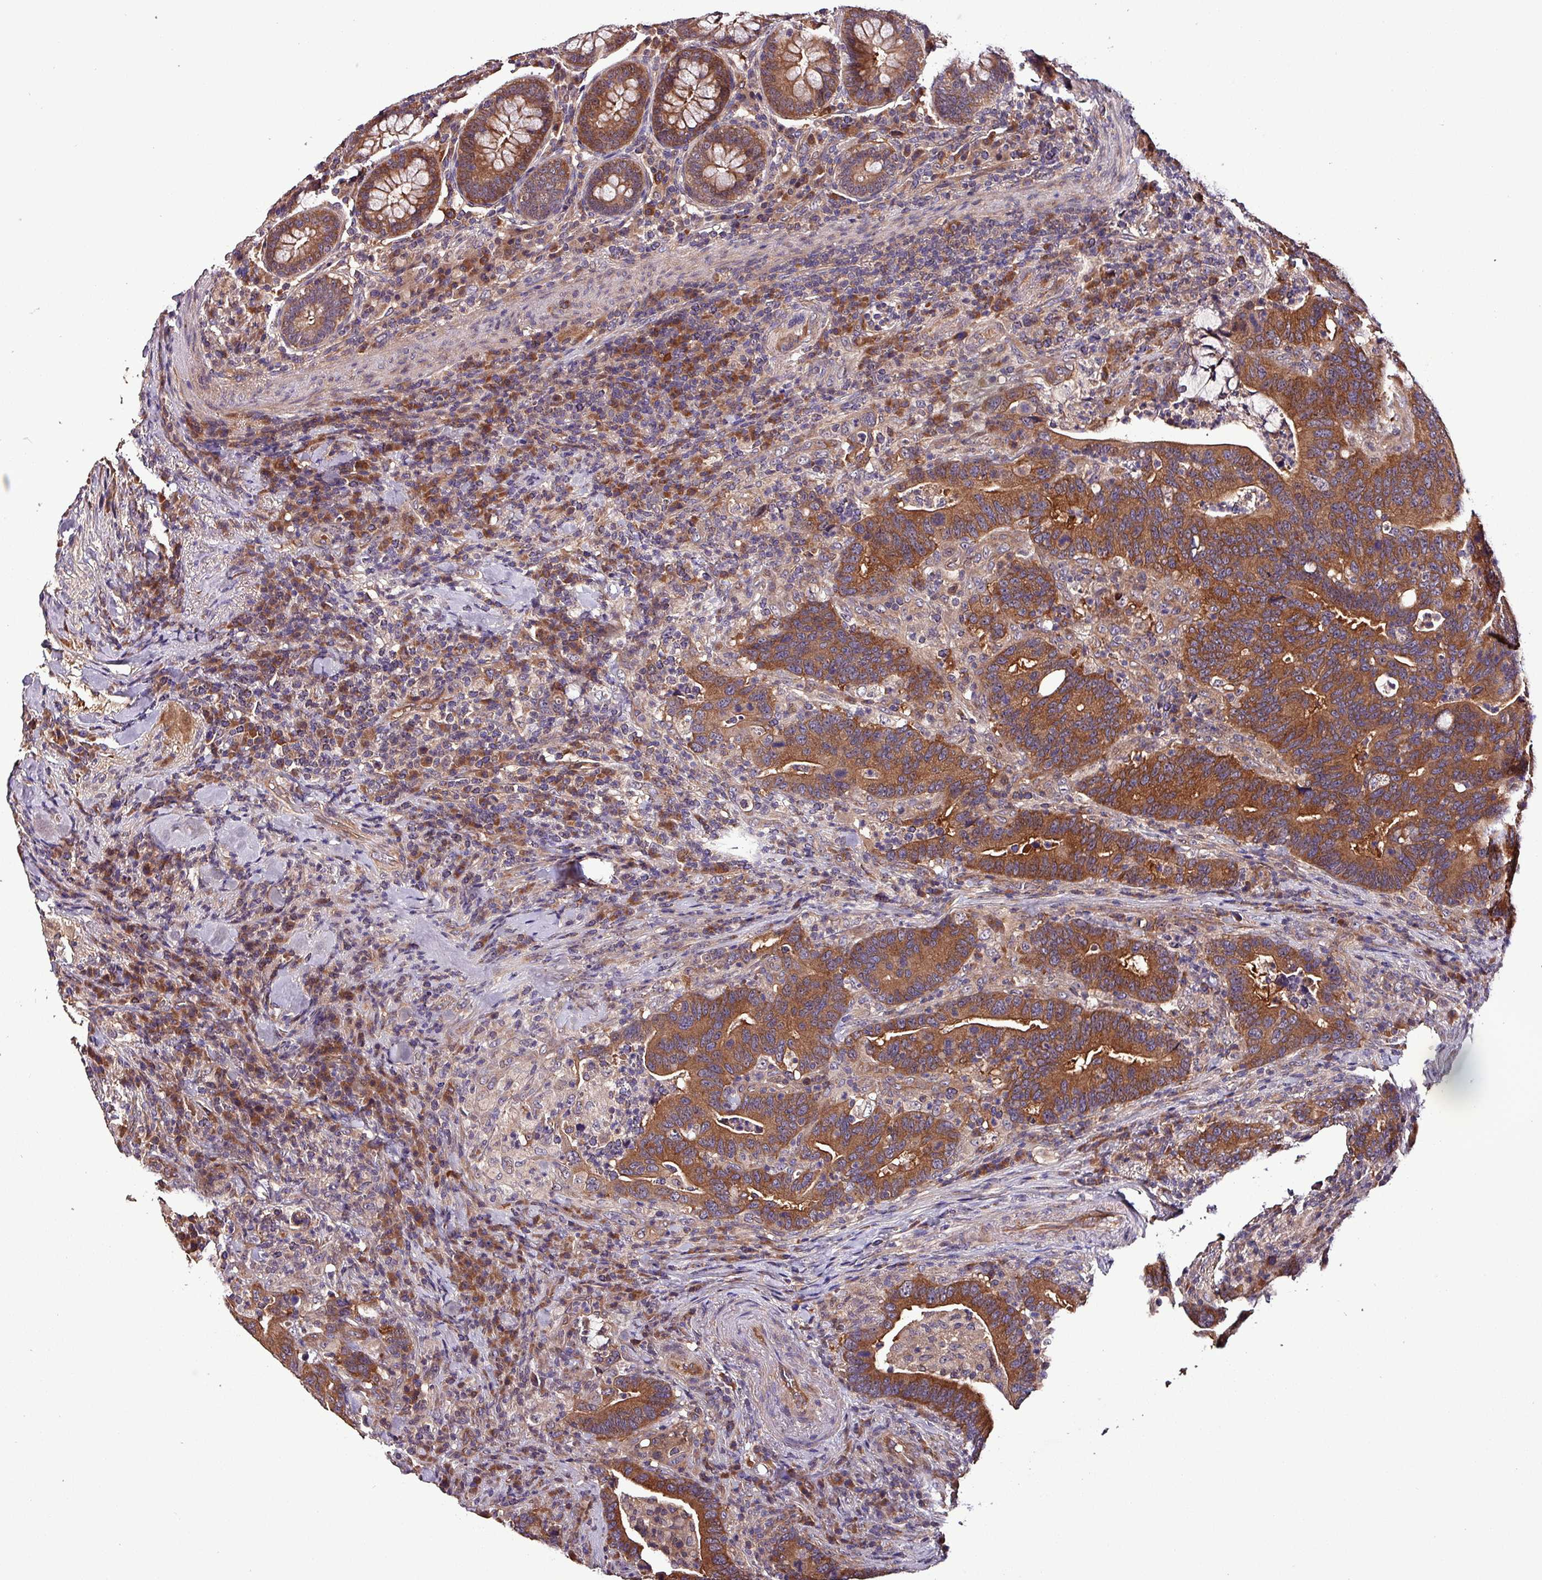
{"staining": {"intensity": "strong", "quantity": ">75%", "location": "cytoplasmic/membranous"}, "tissue": "colorectal cancer", "cell_type": "Tumor cells", "image_type": "cancer", "snomed": [{"axis": "morphology", "description": "Adenocarcinoma, NOS"}, {"axis": "topography", "description": "Colon"}], "caption": "The immunohistochemical stain labels strong cytoplasmic/membranous expression in tumor cells of colorectal cancer tissue.", "gene": "PAFAH1B2", "patient": {"sex": "female", "age": 66}}